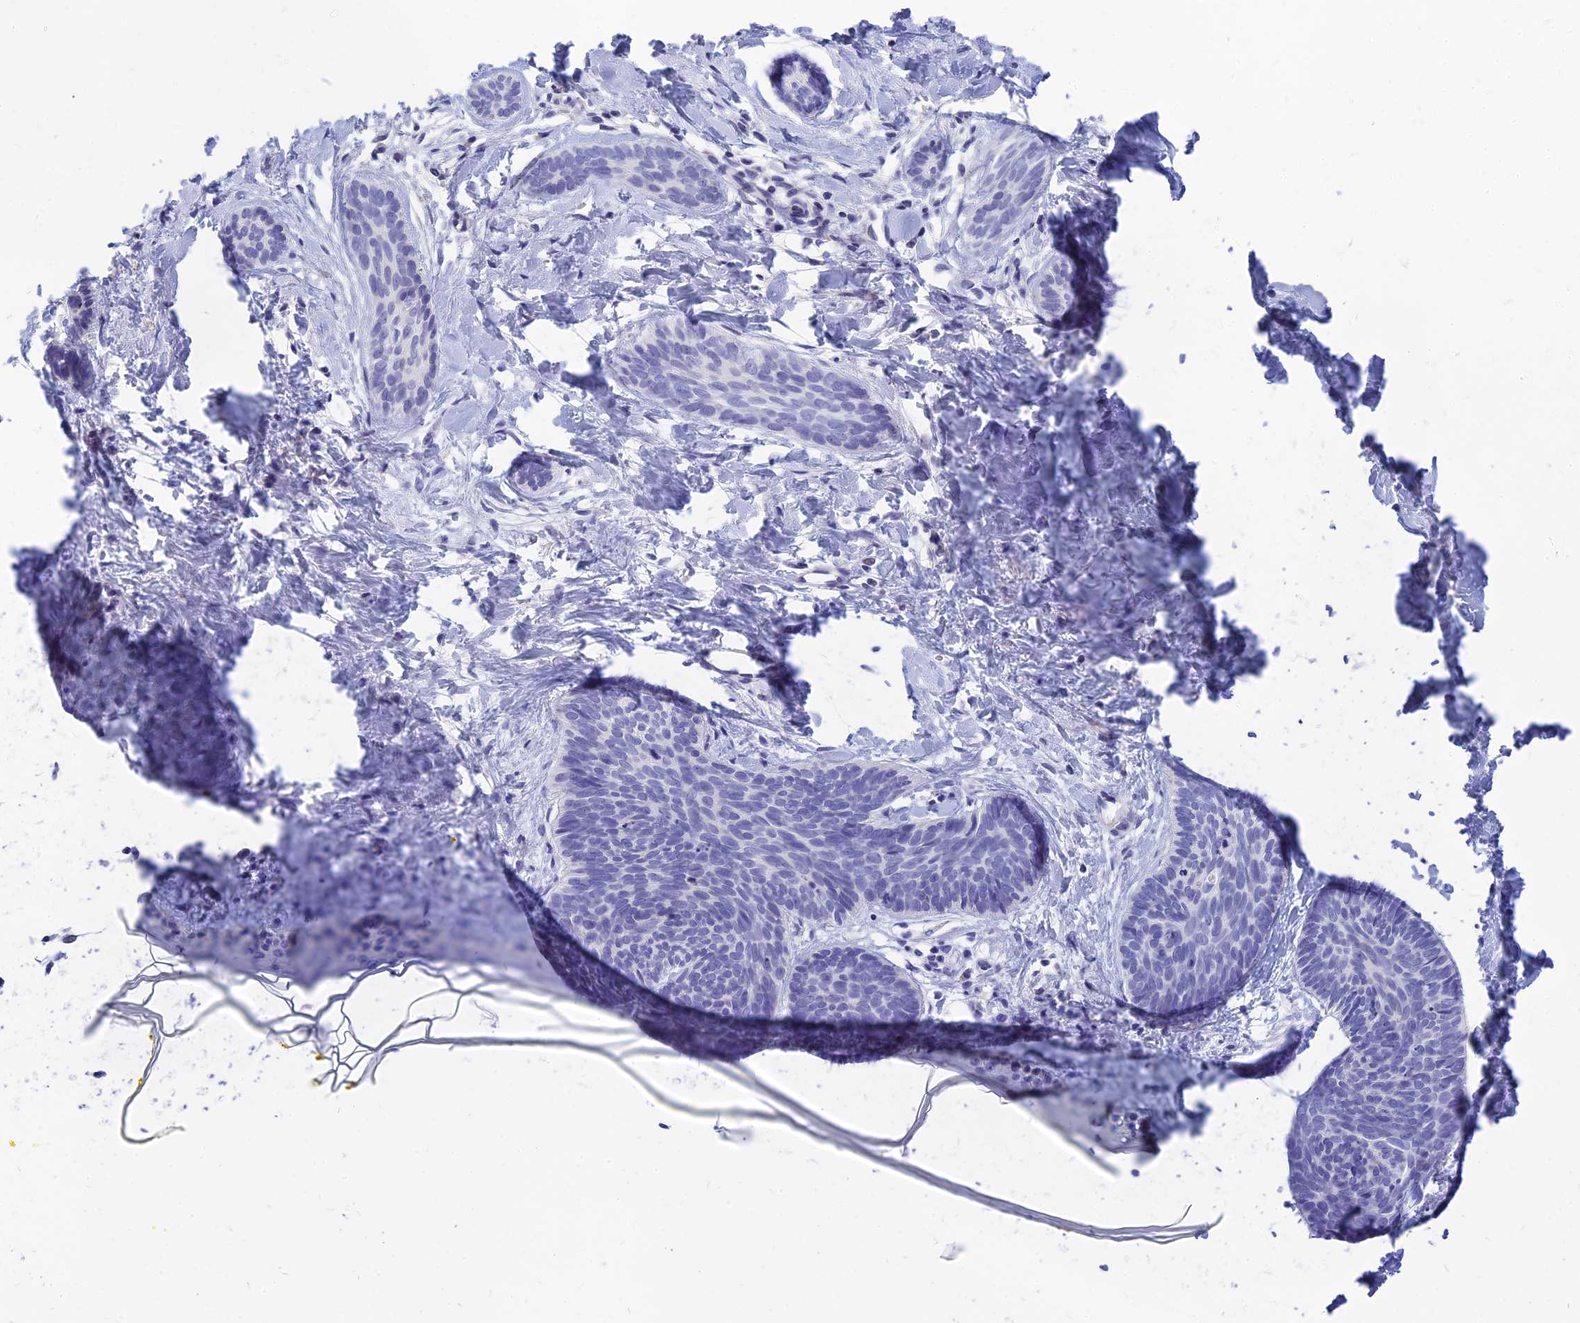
{"staining": {"intensity": "negative", "quantity": "none", "location": "none"}, "tissue": "skin cancer", "cell_type": "Tumor cells", "image_type": "cancer", "snomed": [{"axis": "morphology", "description": "Basal cell carcinoma"}, {"axis": "topography", "description": "Skin"}], "caption": "The image exhibits no significant expression in tumor cells of skin cancer.", "gene": "TMEM161B", "patient": {"sex": "female", "age": 81}}